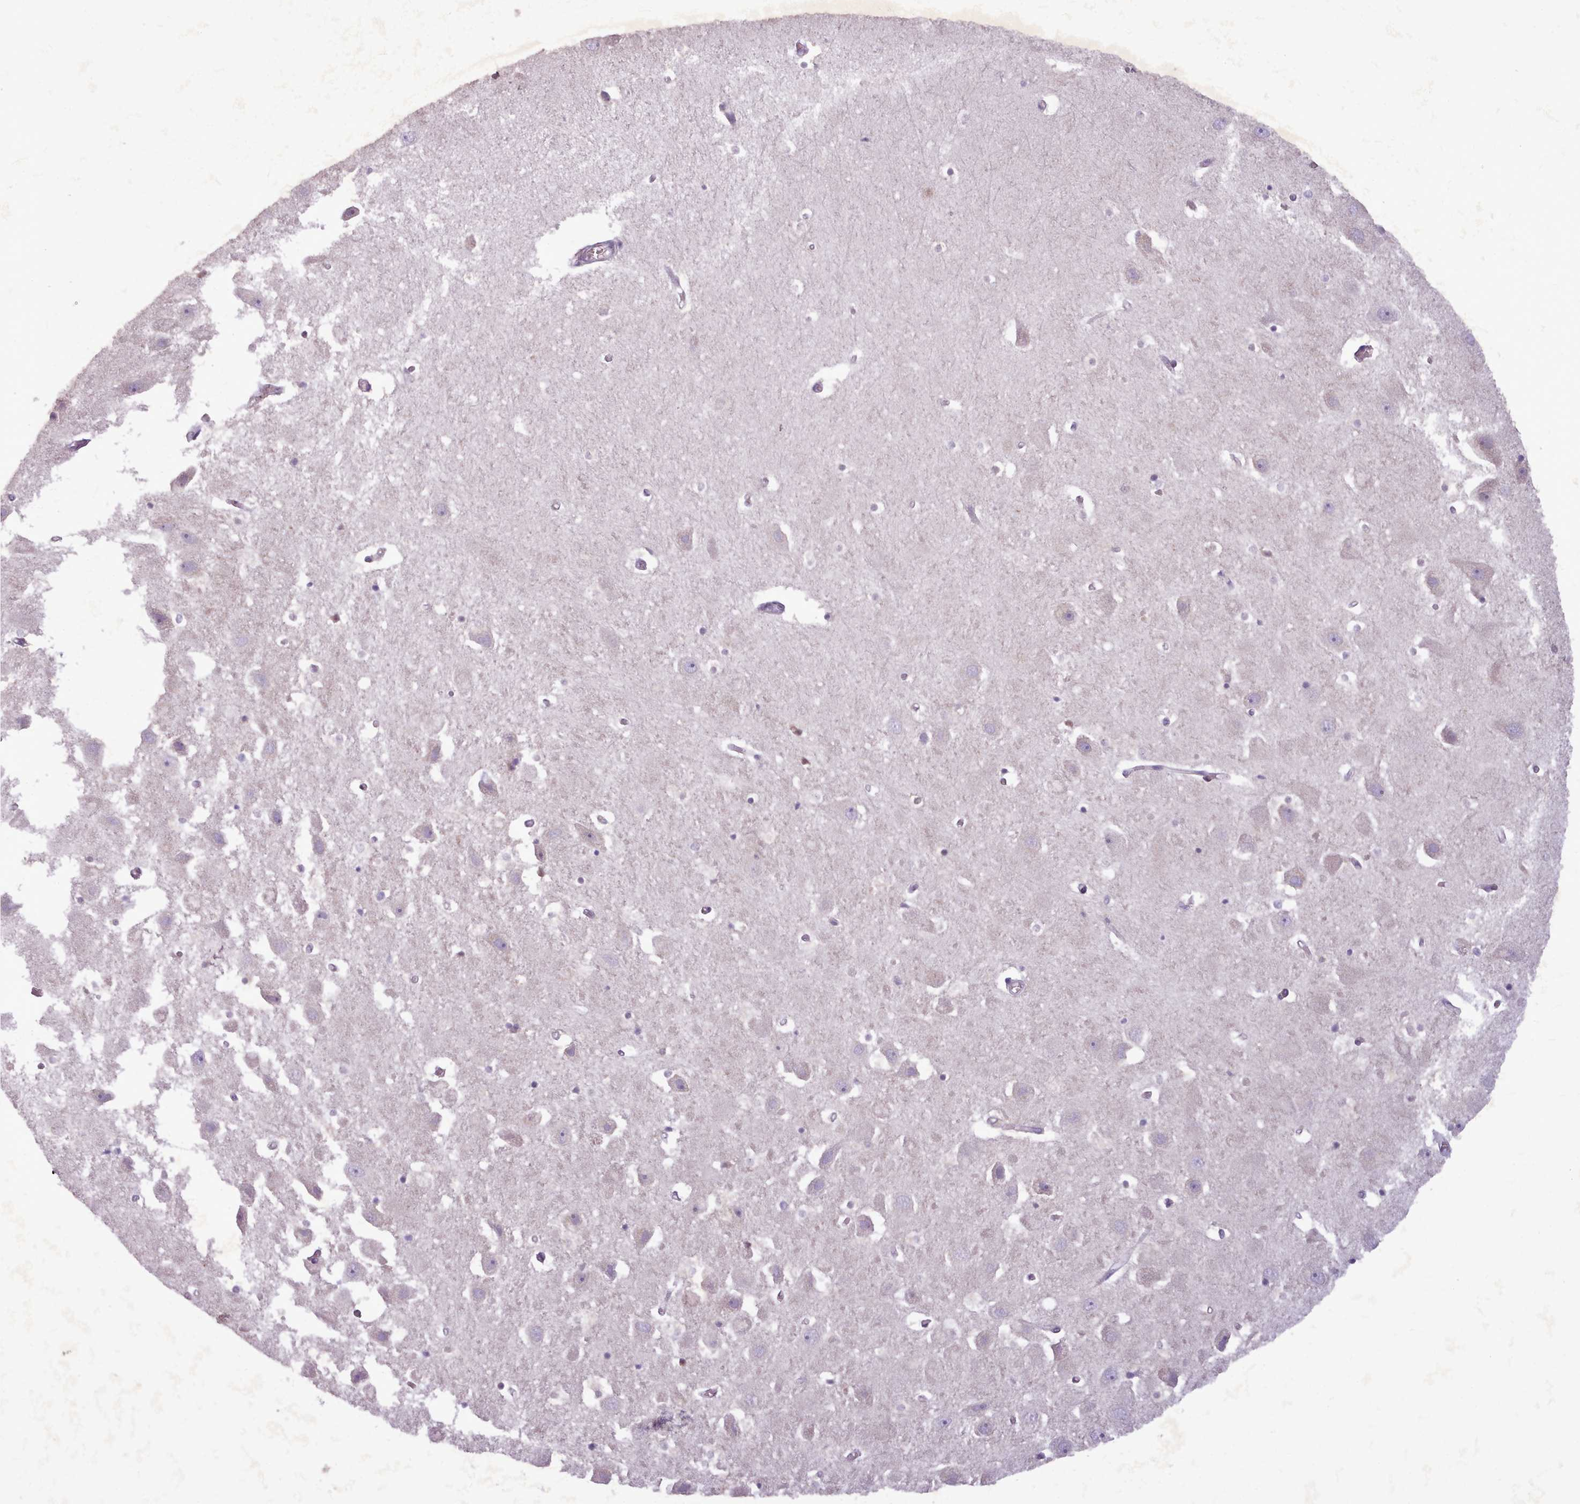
{"staining": {"intensity": "negative", "quantity": "none", "location": "none"}, "tissue": "hippocampus", "cell_type": "Glial cells", "image_type": "normal", "snomed": [{"axis": "morphology", "description": "Normal tissue, NOS"}, {"axis": "topography", "description": "Hippocampus"}], "caption": "An image of hippocampus stained for a protein demonstrates no brown staining in glial cells. (IHC, brightfield microscopy, high magnification).", "gene": "SLURP1", "patient": {"sex": "female", "age": 52}}